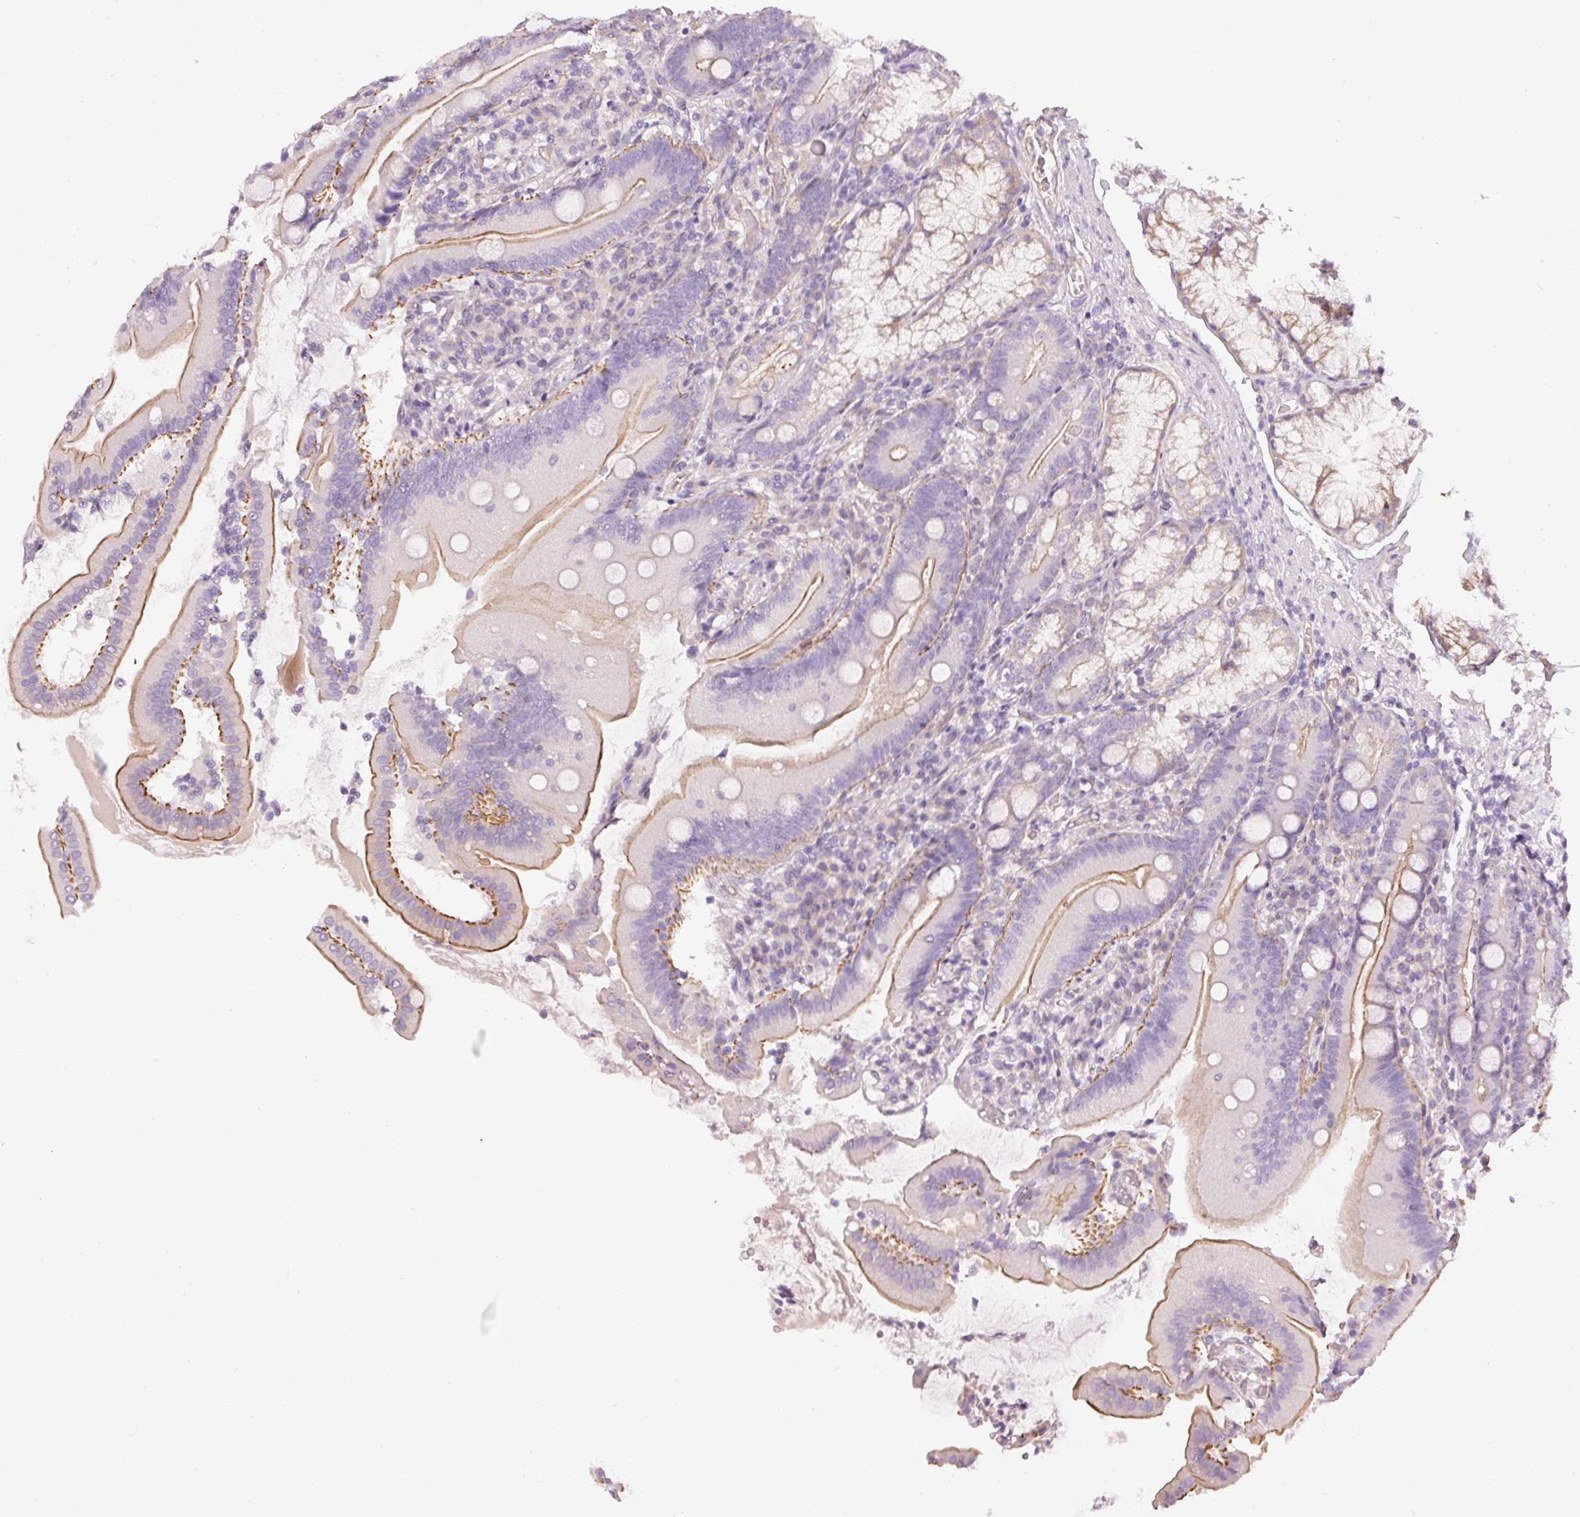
{"staining": {"intensity": "moderate", "quantity": "25%-75%", "location": "cytoplasmic/membranous"}, "tissue": "duodenum", "cell_type": "Glandular cells", "image_type": "normal", "snomed": [{"axis": "morphology", "description": "Normal tissue, NOS"}, {"axis": "topography", "description": "Duodenum"}], "caption": "Protein expression analysis of benign duodenum demonstrates moderate cytoplasmic/membranous positivity in approximately 25%-75% of glandular cells.", "gene": "OSR2", "patient": {"sex": "female", "age": 67}}